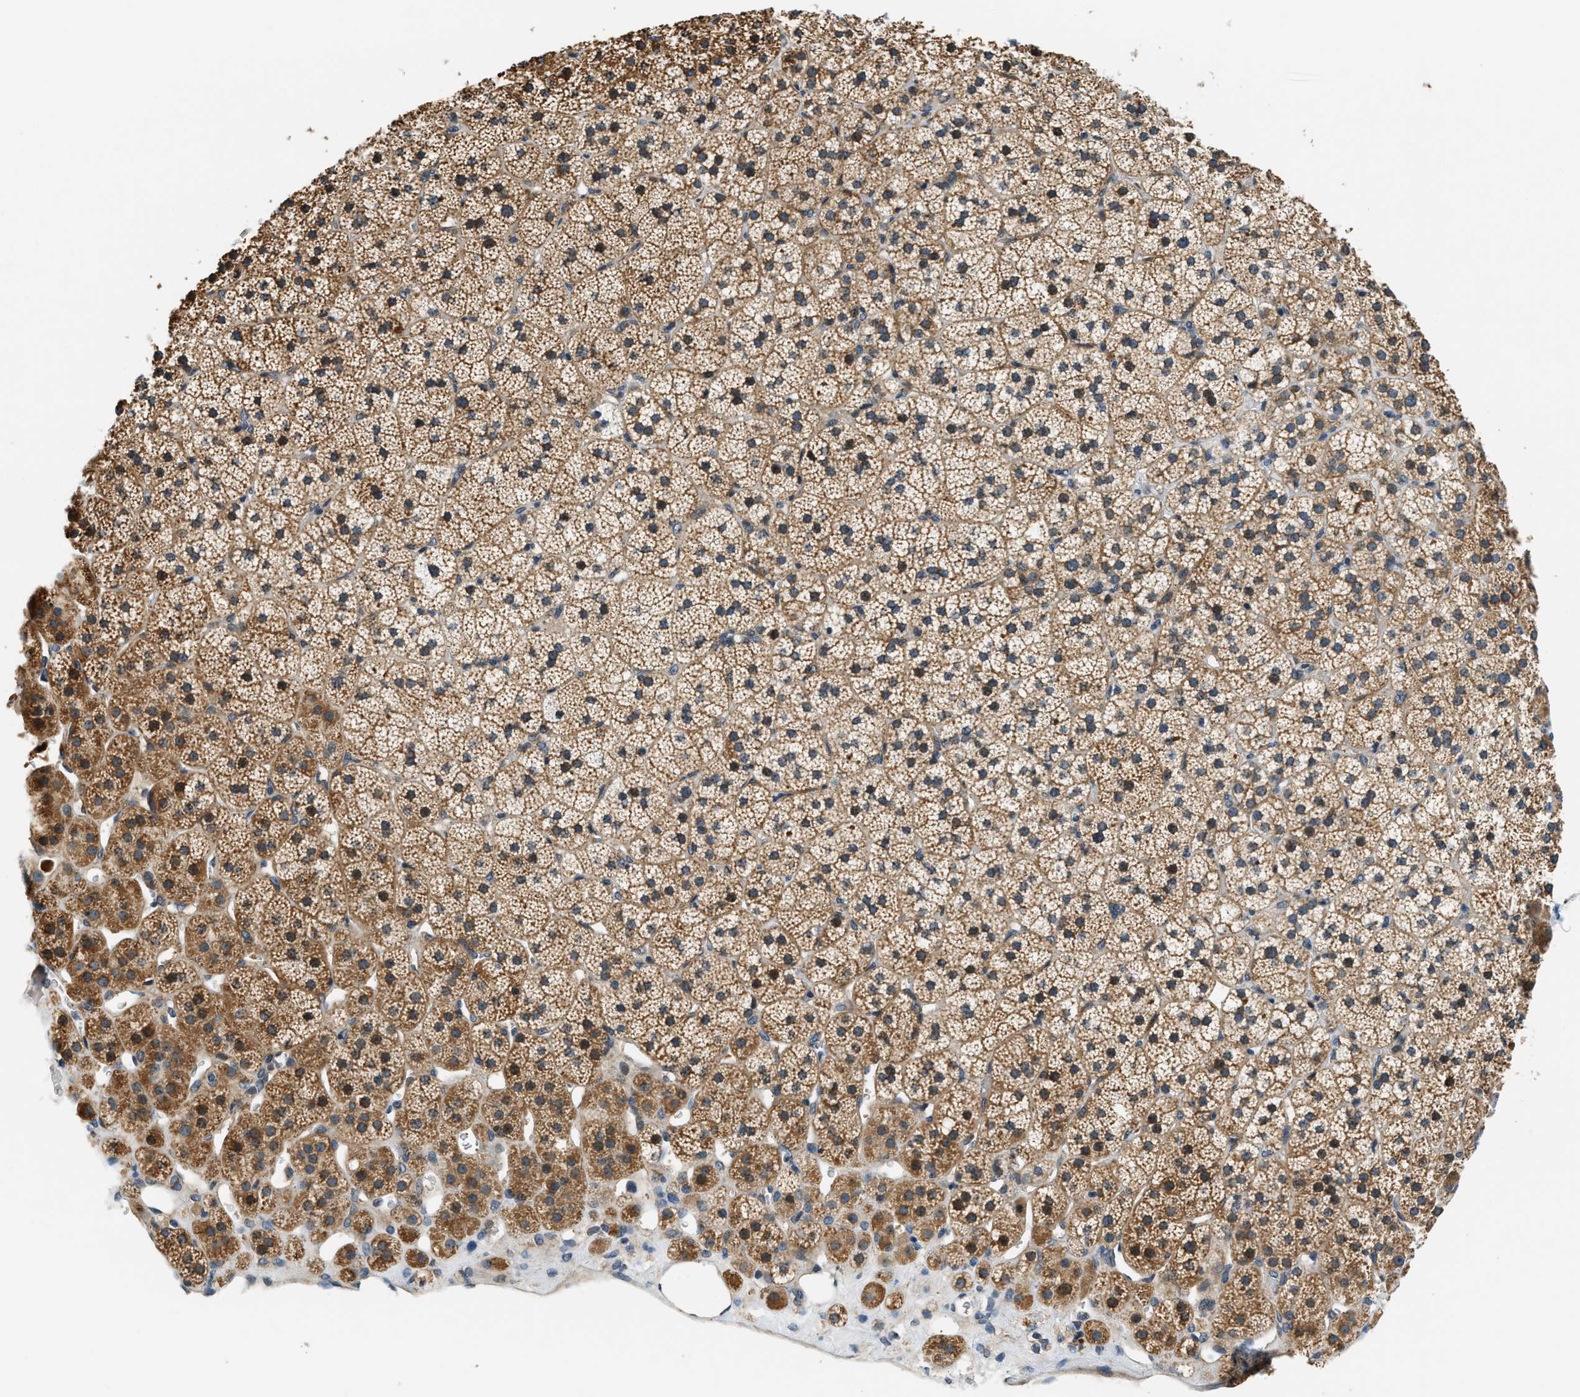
{"staining": {"intensity": "moderate", "quantity": ">75%", "location": "cytoplasmic/membranous"}, "tissue": "adrenal gland", "cell_type": "Glandular cells", "image_type": "normal", "snomed": [{"axis": "morphology", "description": "Normal tissue, NOS"}, {"axis": "topography", "description": "Adrenal gland"}], "caption": "A high-resolution micrograph shows immunohistochemistry staining of unremarkable adrenal gland, which shows moderate cytoplasmic/membranous staining in about >75% of glandular cells. The staining is performed using DAB brown chromogen to label protein expression. The nuclei are counter-stained blue using hematoxylin.", "gene": "ALOX12", "patient": {"sex": "female", "age": 44}}